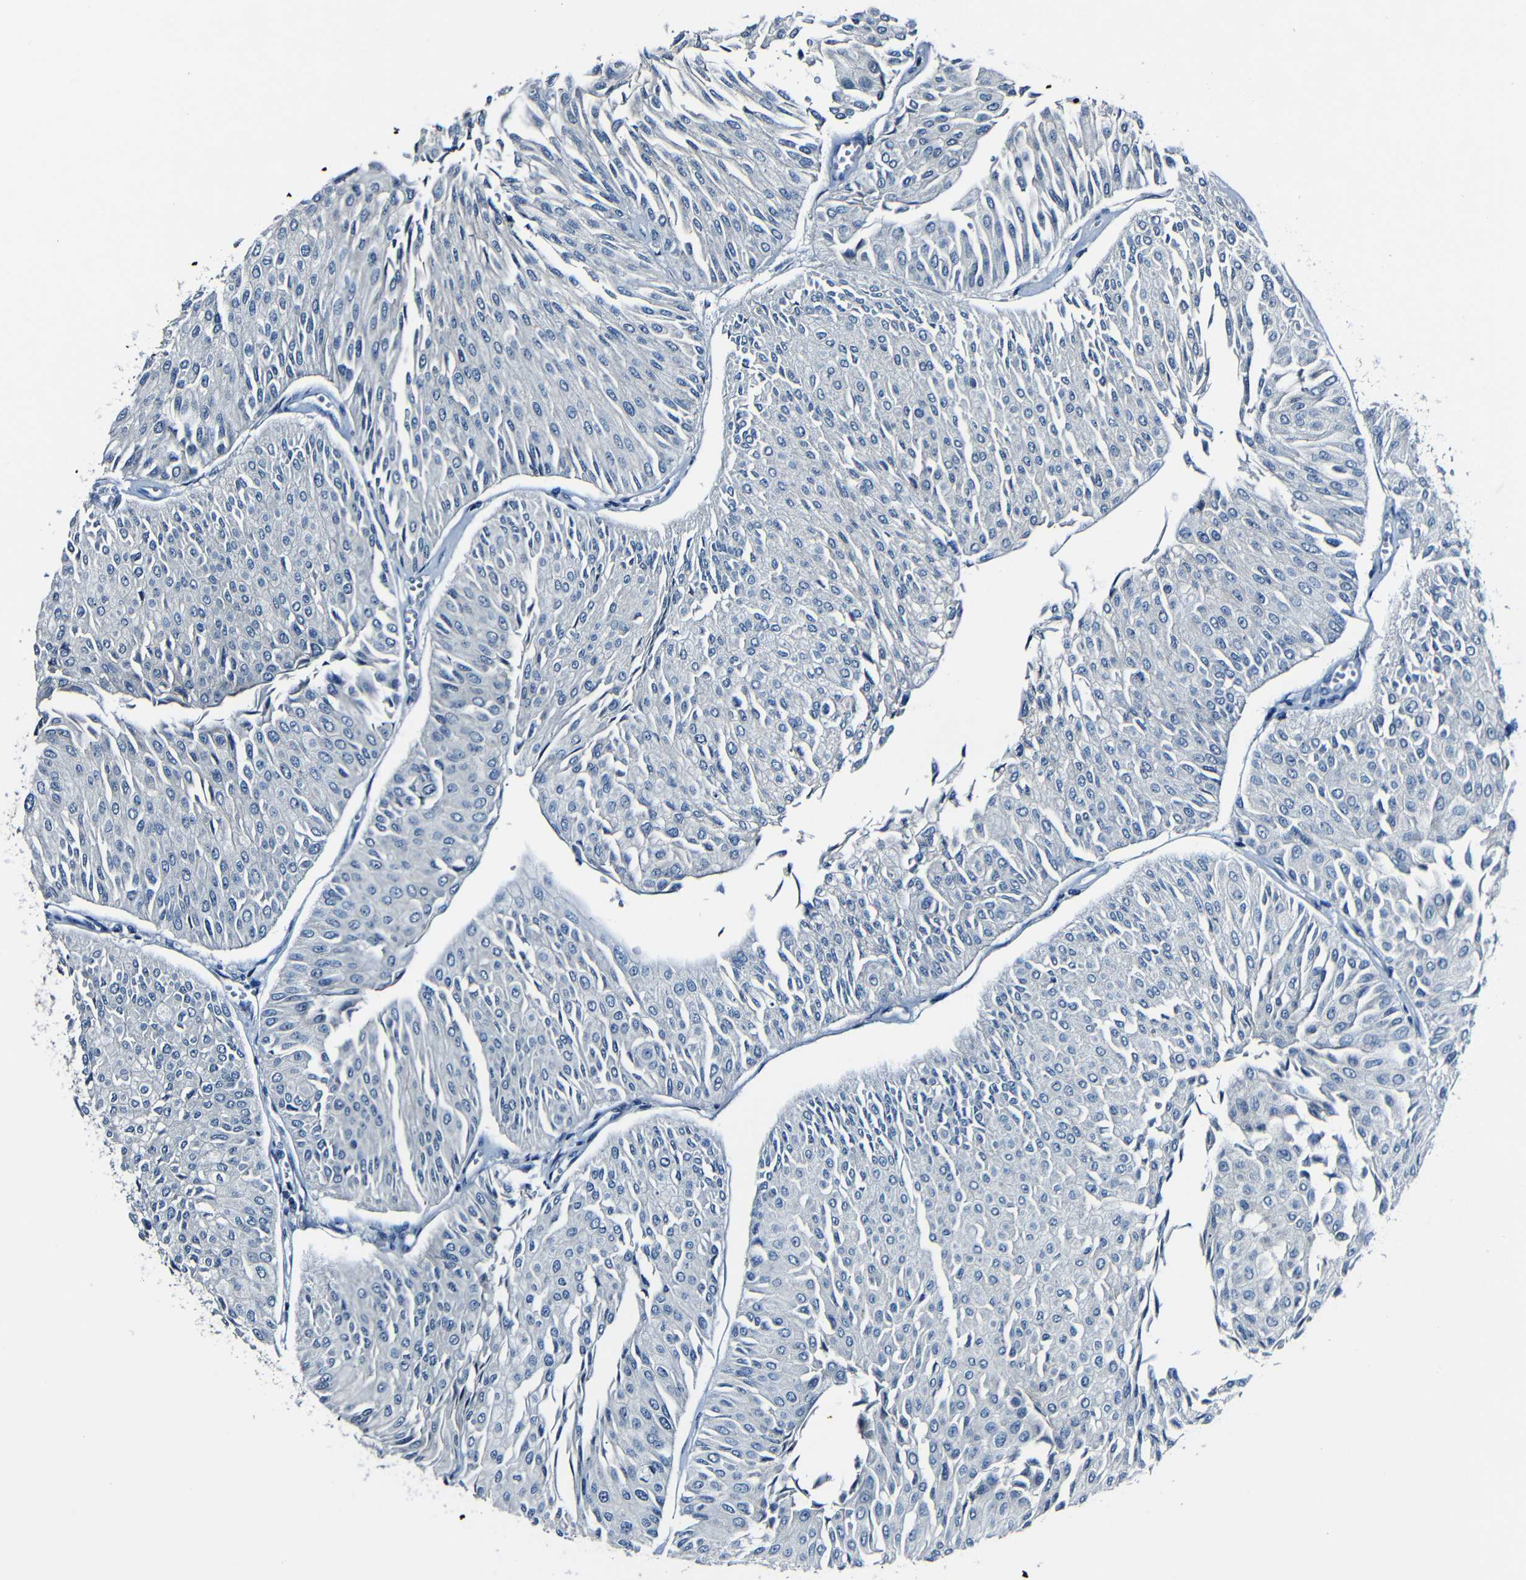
{"staining": {"intensity": "negative", "quantity": "none", "location": "none"}, "tissue": "urothelial cancer", "cell_type": "Tumor cells", "image_type": "cancer", "snomed": [{"axis": "morphology", "description": "Urothelial carcinoma, Low grade"}, {"axis": "topography", "description": "Urinary bladder"}], "caption": "Tumor cells are negative for protein expression in human urothelial cancer.", "gene": "ANK3", "patient": {"sex": "male", "age": 67}}